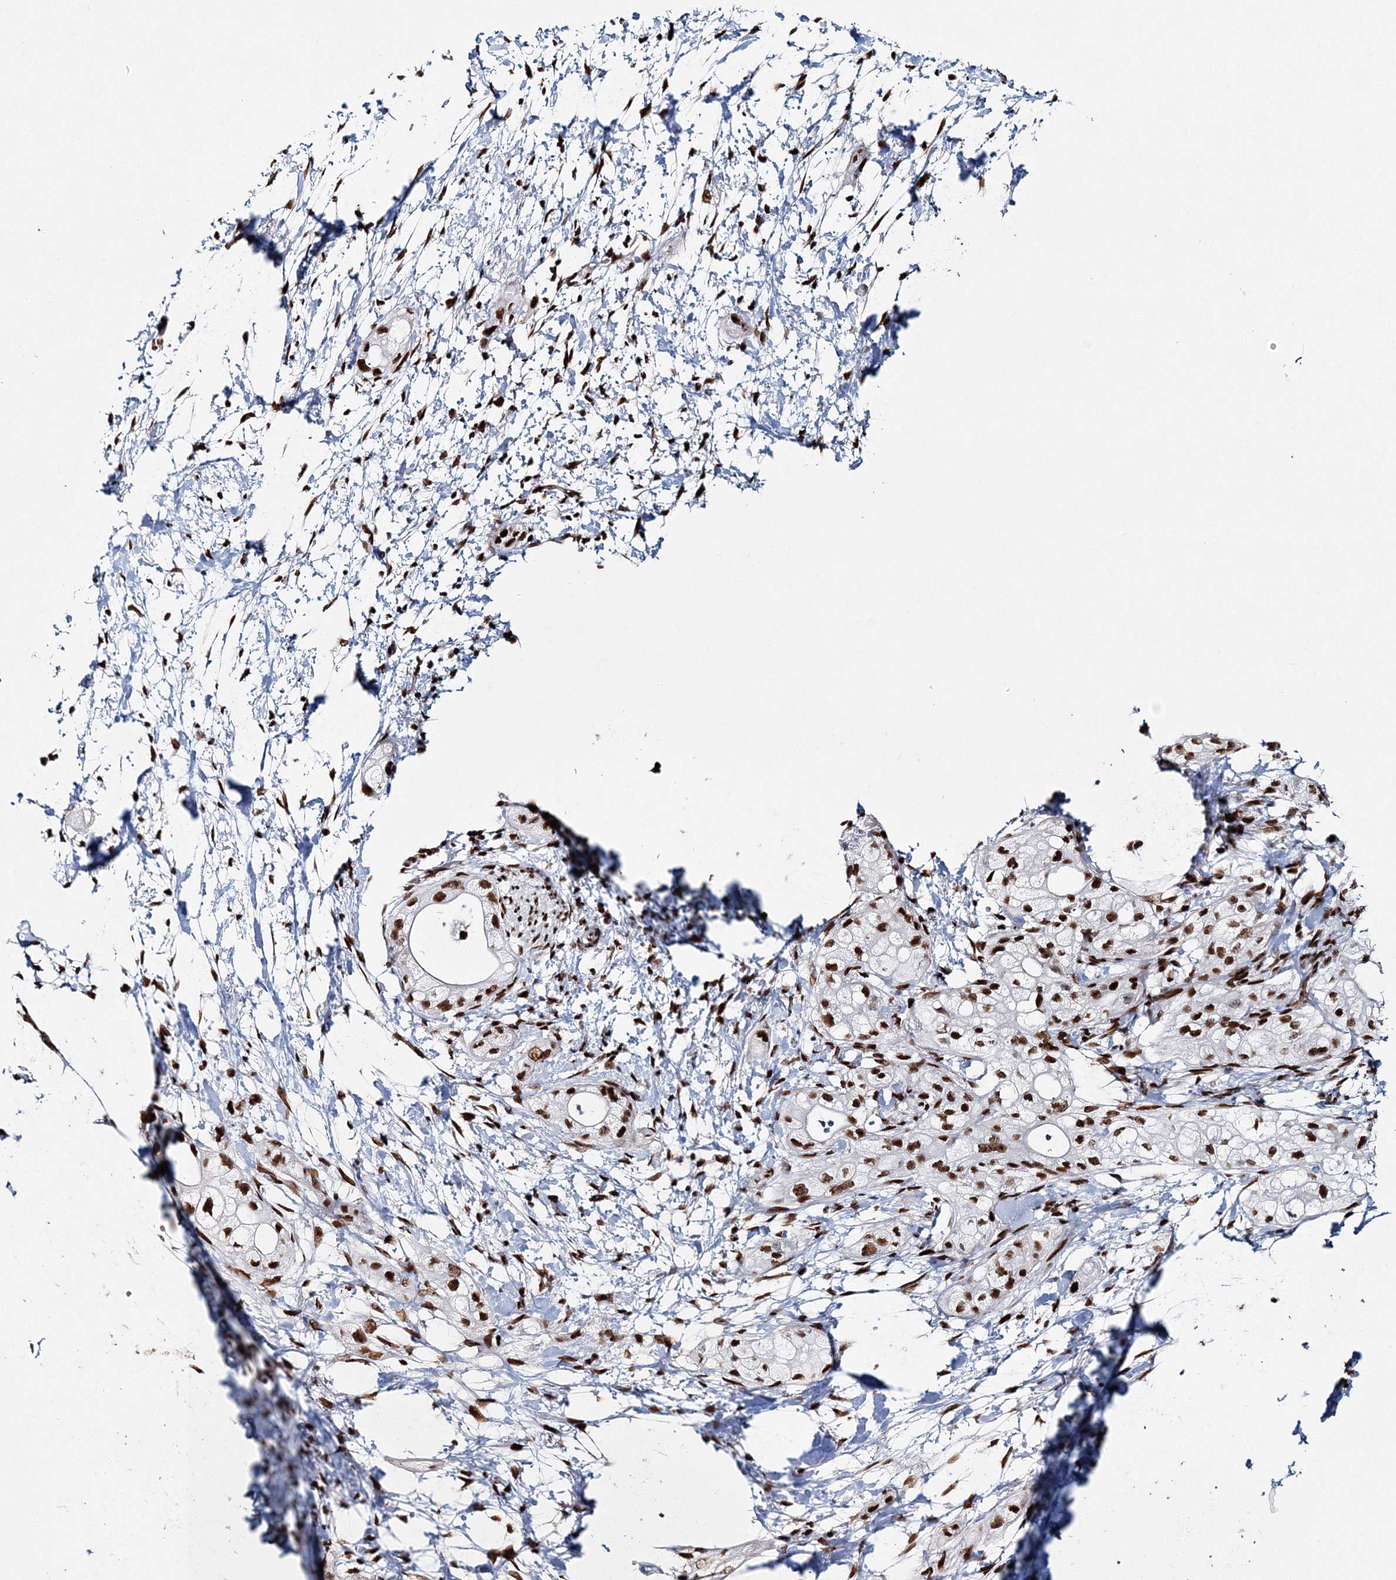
{"staining": {"intensity": "moderate", "quantity": ">75%", "location": "nuclear"}, "tissue": "pancreatic cancer", "cell_type": "Tumor cells", "image_type": "cancer", "snomed": [{"axis": "morphology", "description": "Adenocarcinoma, NOS"}, {"axis": "topography", "description": "Pancreas"}], "caption": "IHC staining of pancreatic adenocarcinoma, which reveals medium levels of moderate nuclear positivity in about >75% of tumor cells indicating moderate nuclear protein staining. The staining was performed using DAB (brown) for protein detection and nuclei were counterstained in hematoxylin (blue).", "gene": "QRICH1", "patient": {"sex": "male", "age": 58}}